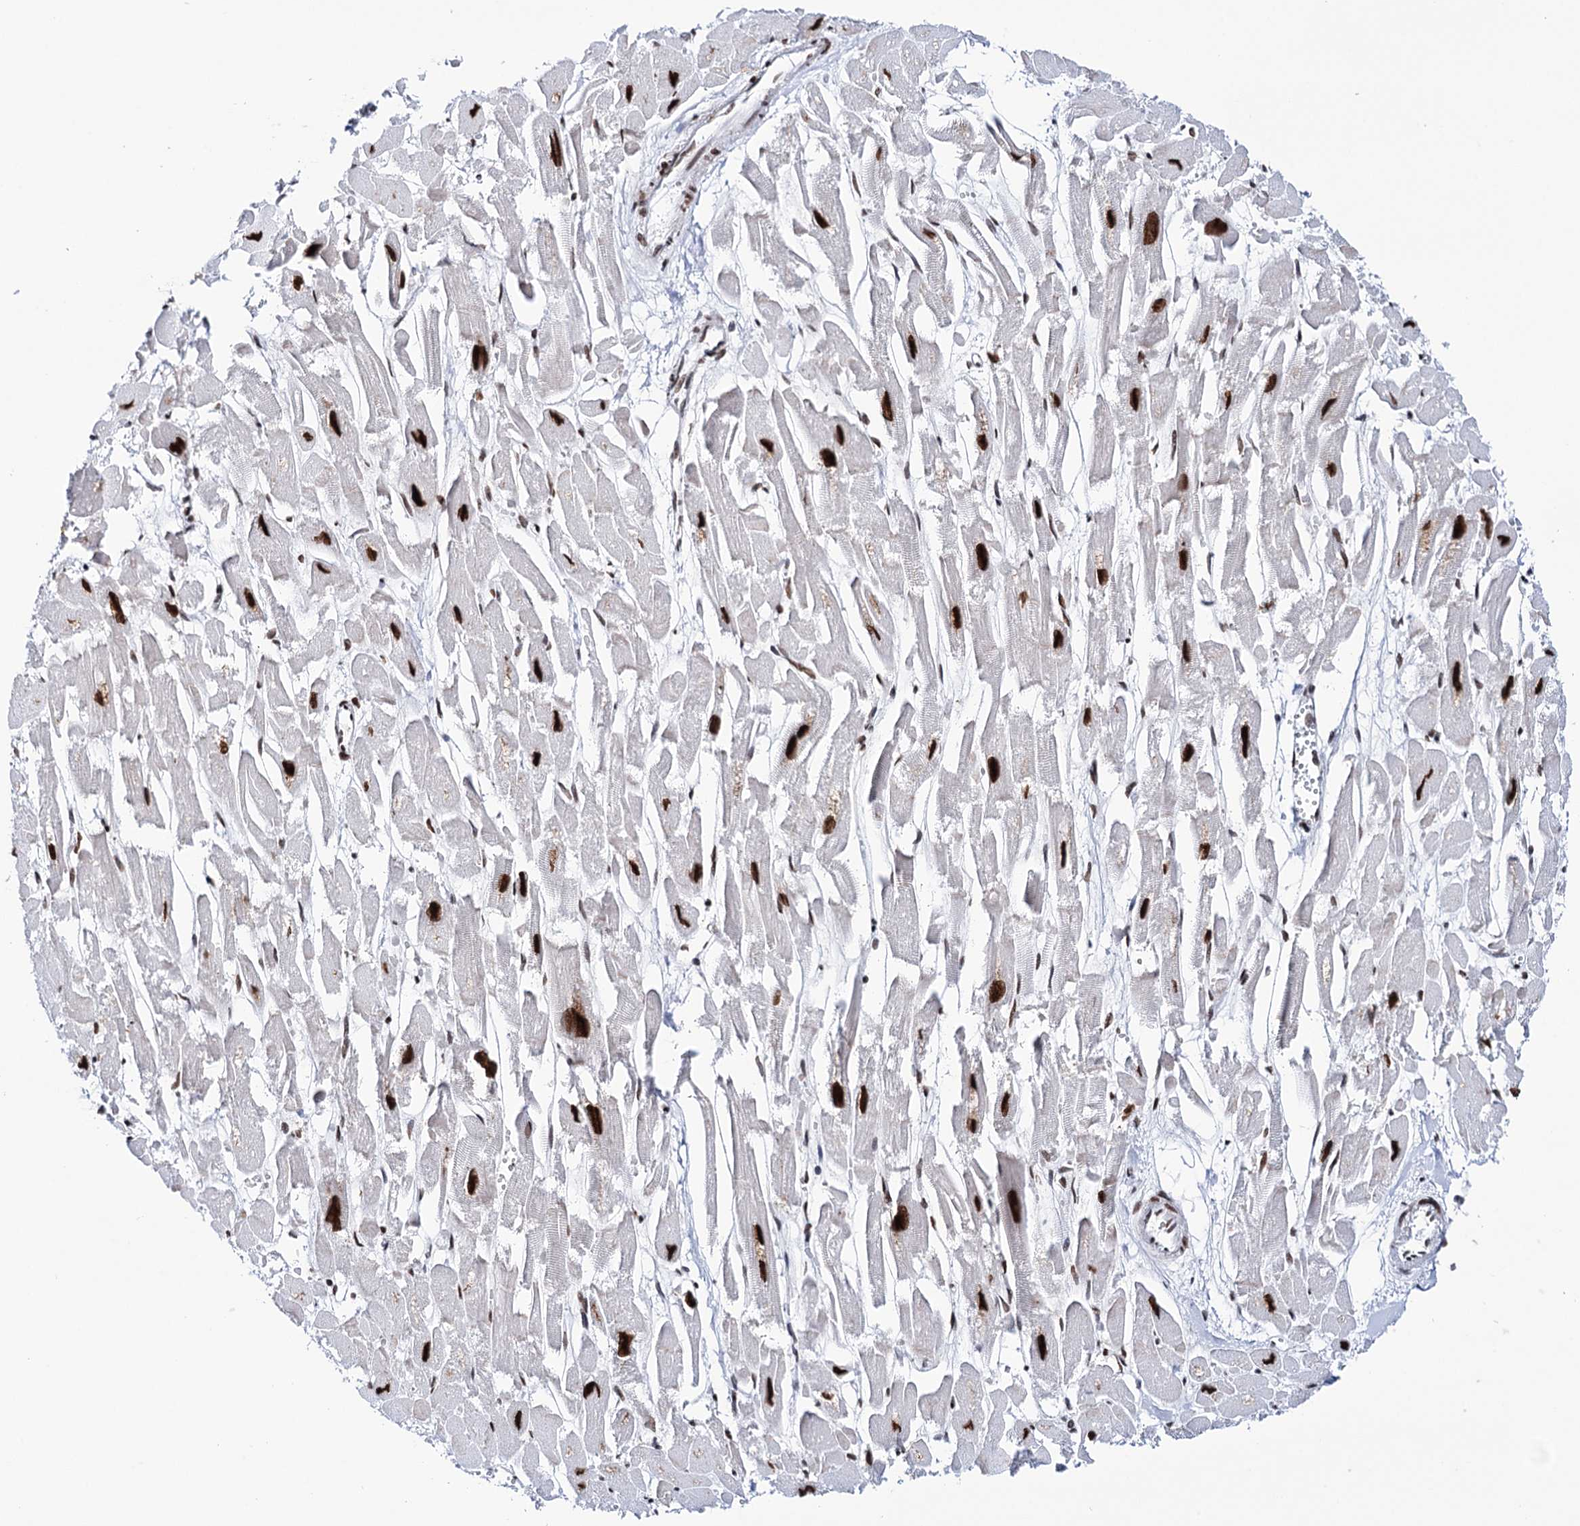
{"staining": {"intensity": "strong", "quantity": ">75%", "location": "nuclear"}, "tissue": "heart muscle", "cell_type": "Cardiomyocytes", "image_type": "normal", "snomed": [{"axis": "morphology", "description": "Normal tissue, NOS"}, {"axis": "topography", "description": "Heart"}], "caption": "Immunohistochemistry (IHC) micrograph of benign heart muscle stained for a protein (brown), which displays high levels of strong nuclear positivity in about >75% of cardiomyocytes.", "gene": "MATR3", "patient": {"sex": "male", "age": 54}}